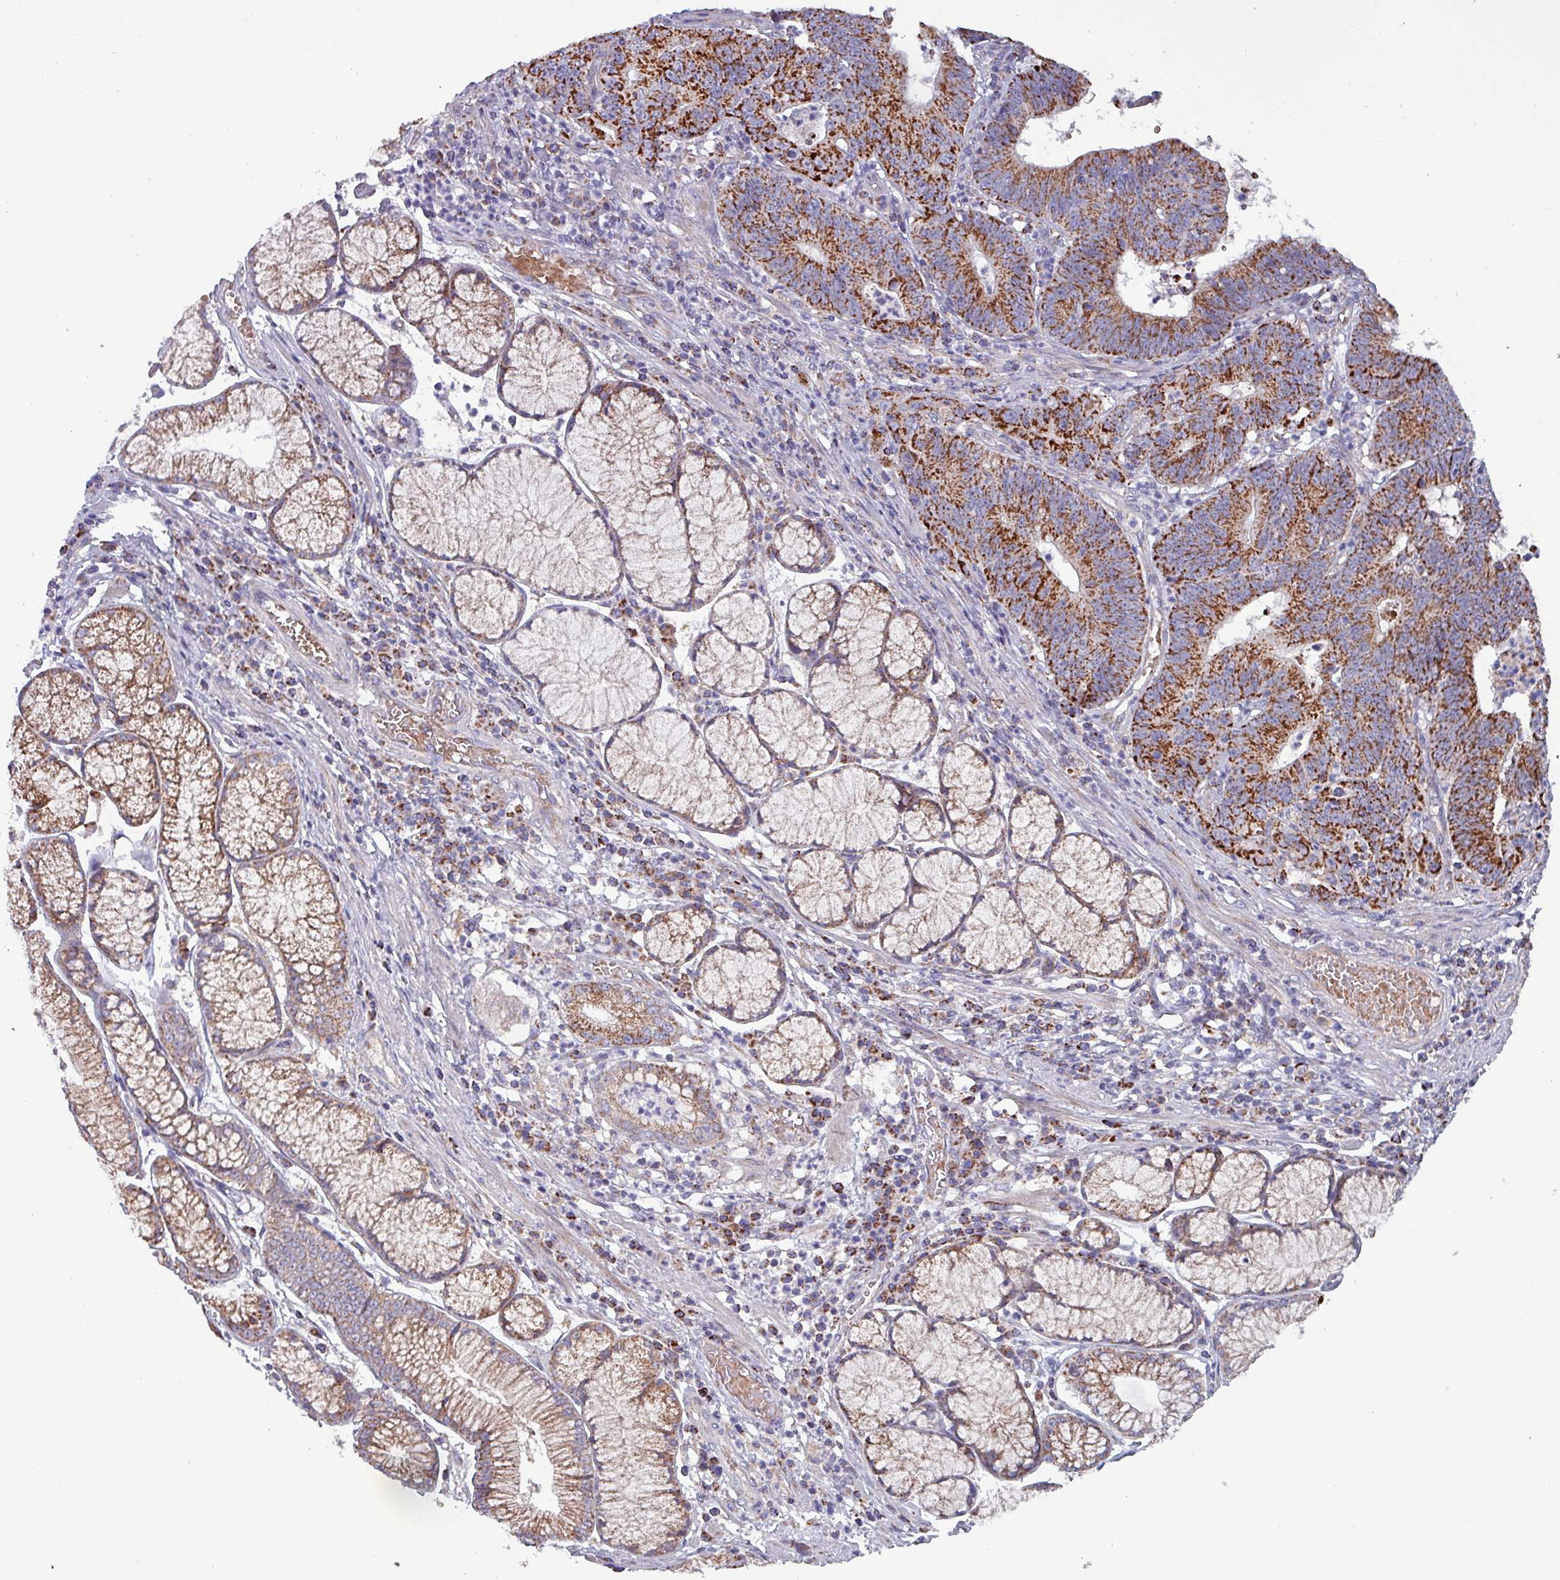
{"staining": {"intensity": "strong", "quantity": ">75%", "location": "cytoplasmic/membranous"}, "tissue": "stomach cancer", "cell_type": "Tumor cells", "image_type": "cancer", "snomed": [{"axis": "morphology", "description": "Adenocarcinoma, NOS"}, {"axis": "topography", "description": "Stomach"}], "caption": "Brown immunohistochemical staining in stomach cancer demonstrates strong cytoplasmic/membranous staining in about >75% of tumor cells.", "gene": "ZNF322", "patient": {"sex": "male", "age": 59}}